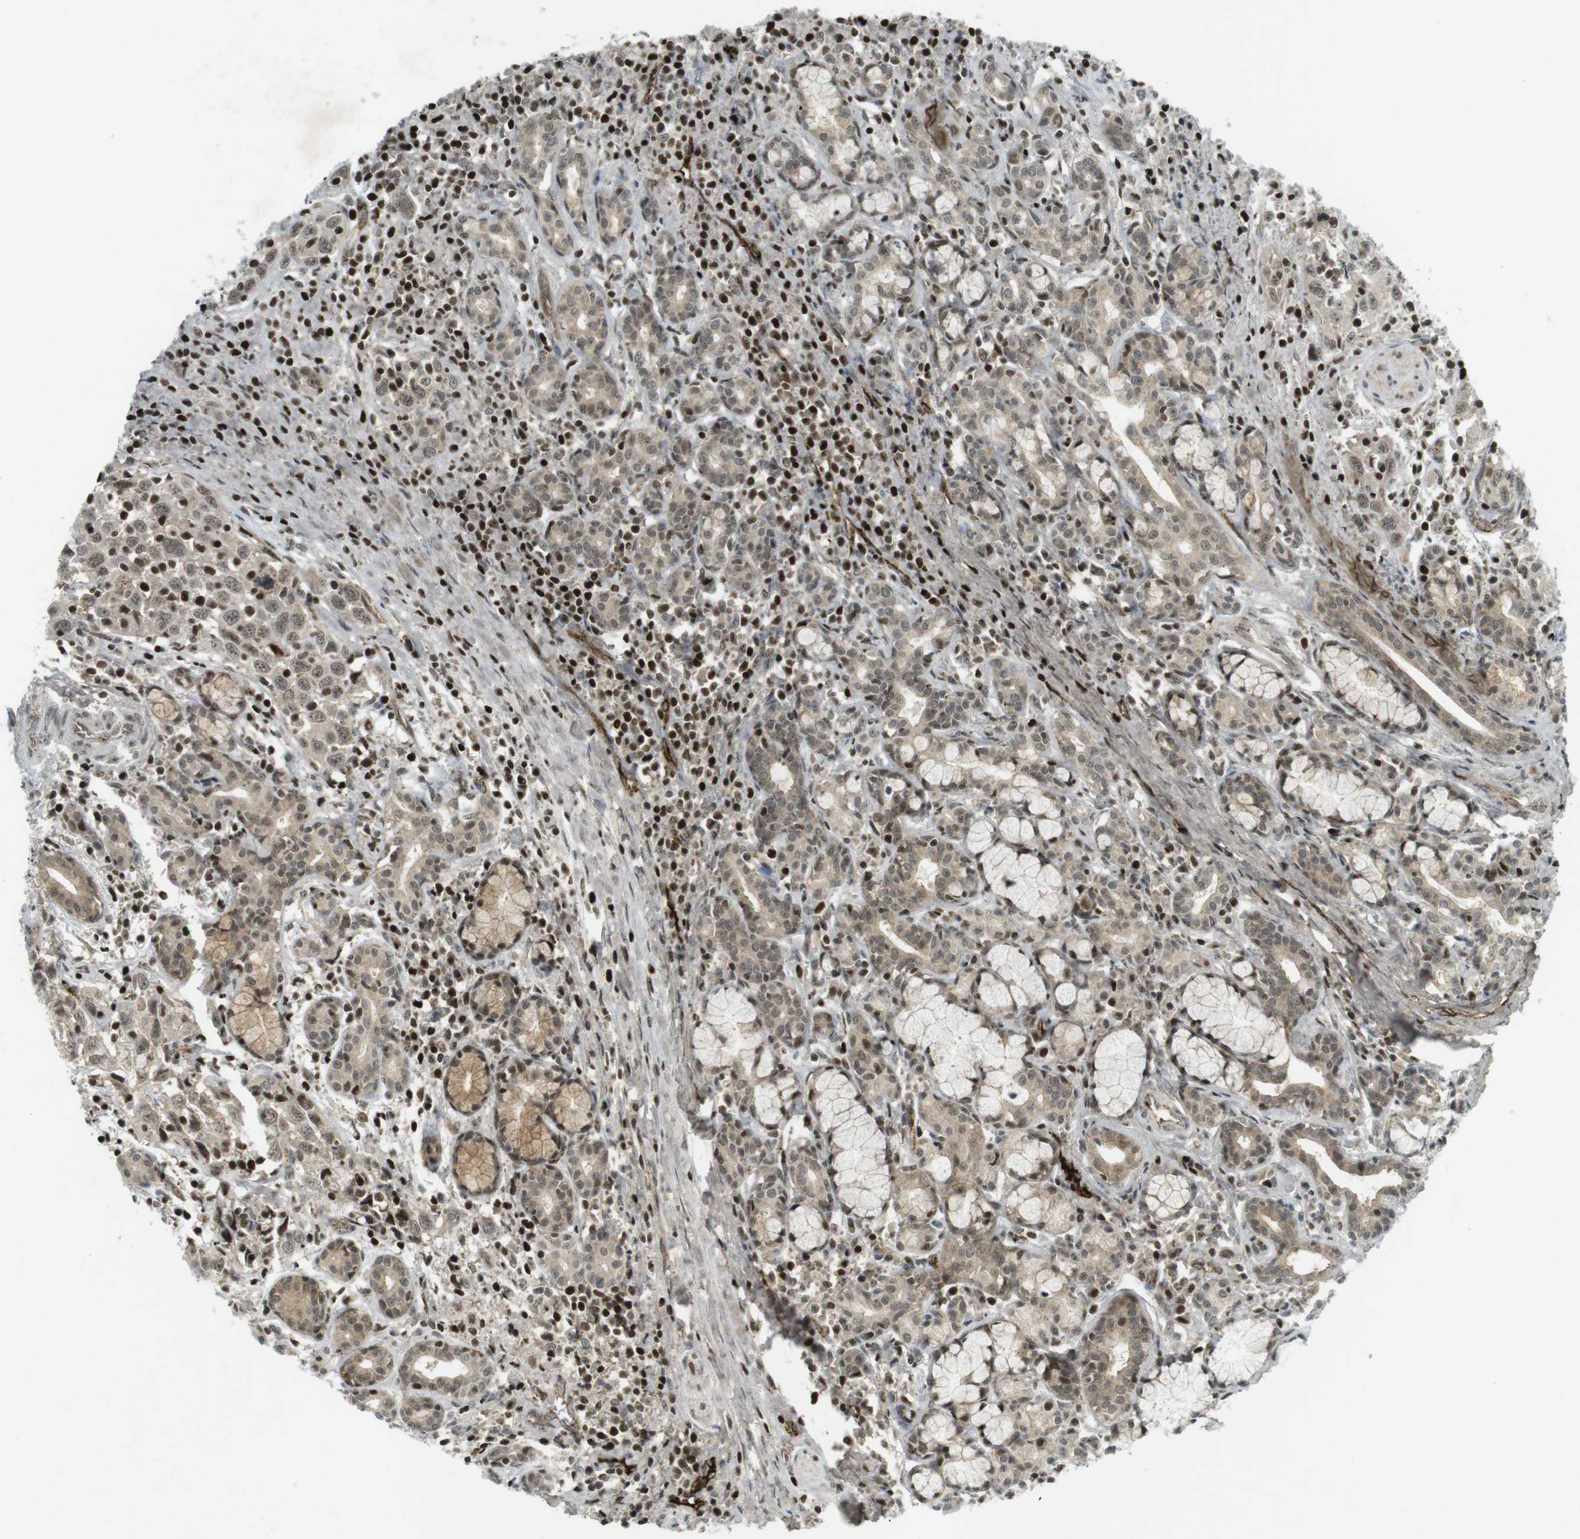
{"staining": {"intensity": "weak", "quantity": ">75%", "location": "cytoplasmic/membranous,nuclear"}, "tissue": "head and neck cancer", "cell_type": "Tumor cells", "image_type": "cancer", "snomed": [{"axis": "morphology", "description": "Squamous cell carcinoma, NOS"}, {"axis": "topography", "description": "Oral tissue"}, {"axis": "topography", "description": "Head-Neck"}], "caption": "The image demonstrates immunohistochemical staining of head and neck squamous cell carcinoma. There is weak cytoplasmic/membranous and nuclear positivity is present in about >75% of tumor cells.", "gene": "PPP1R13B", "patient": {"sex": "female", "age": 50}}